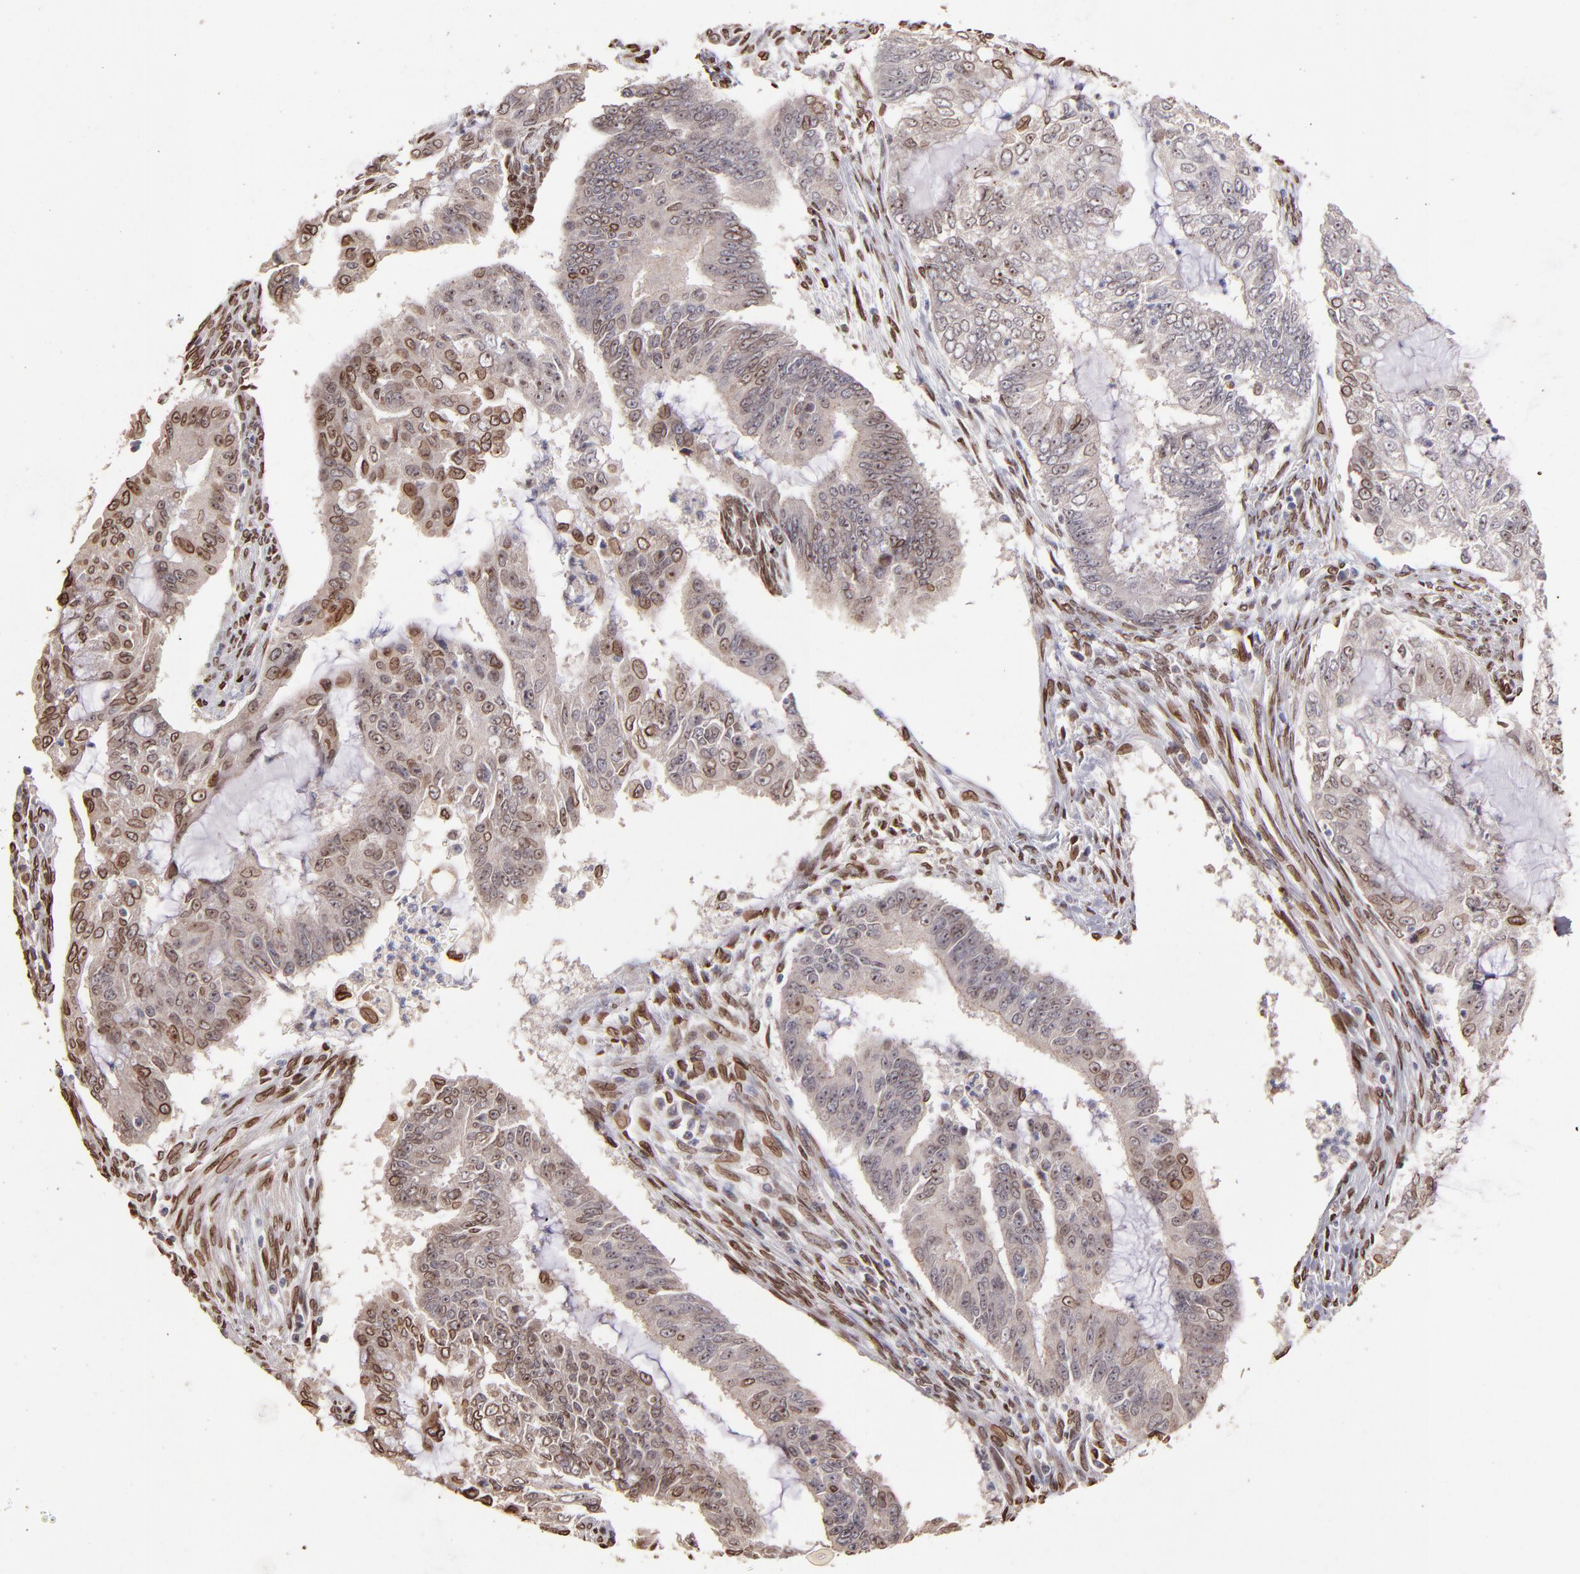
{"staining": {"intensity": "moderate", "quantity": "25%-75%", "location": "cytoplasmic/membranous,nuclear"}, "tissue": "endometrial cancer", "cell_type": "Tumor cells", "image_type": "cancer", "snomed": [{"axis": "morphology", "description": "Adenocarcinoma, NOS"}, {"axis": "topography", "description": "Endometrium"}], "caption": "A high-resolution image shows IHC staining of endometrial cancer, which shows moderate cytoplasmic/membranous and nuclear staining in approximately 25%-75% of tumor cells.", "gene": "PUM3", "patient": {"sex": "female", "age": 75}}